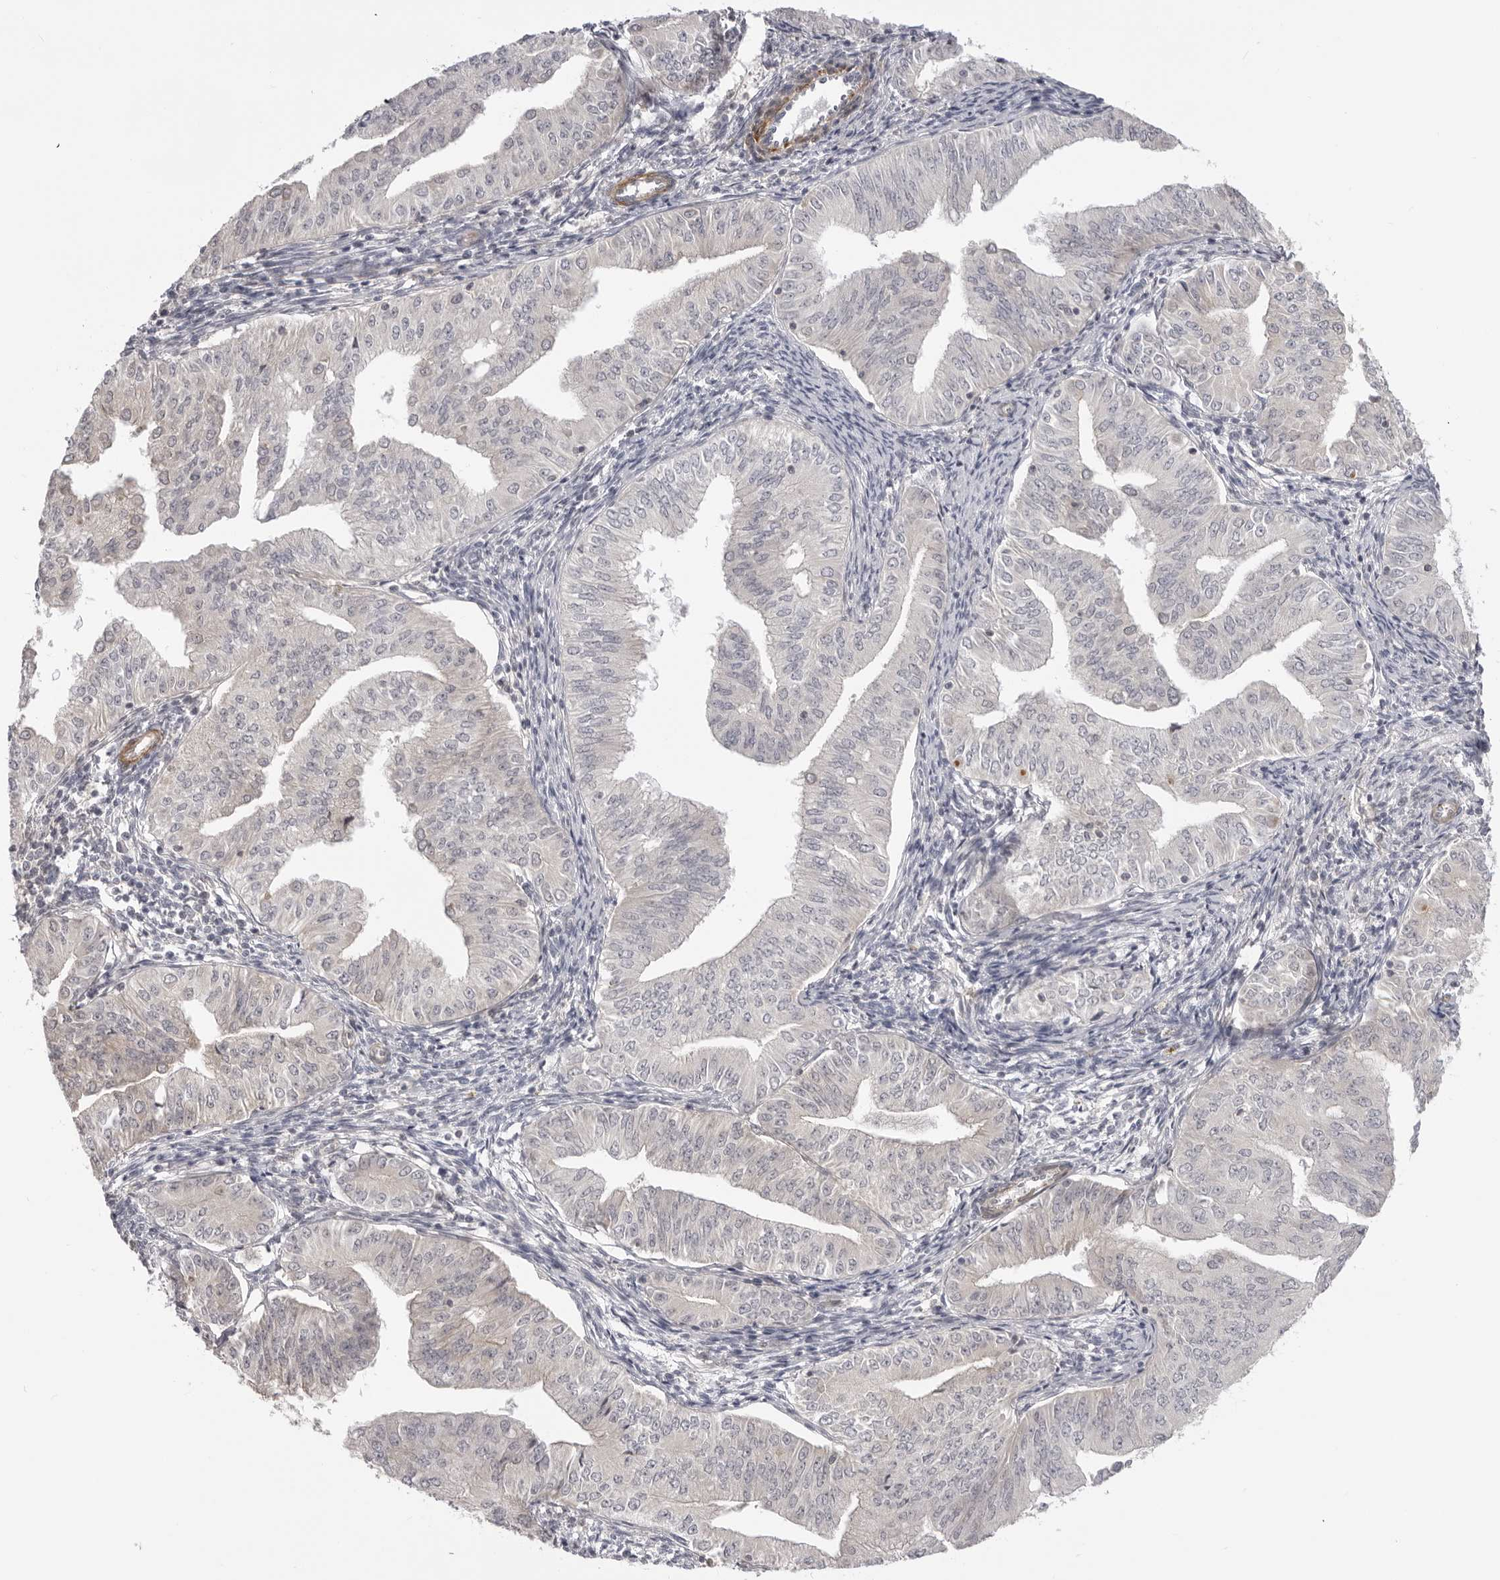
{"staining": {"intensity": "negative", "quantity": "none", "location": "none"}, "tissue": "endometrial cancer", "cell_type": "Tumor cells", "image_type": "cancer", "snomed": [{"axis": "morphology", "description": "Normal tissue, NOS"}, {"axis": "morphology", "description": "Adenocarcinoma, NOS"}, {"axis": "topography", "description": "Endometrium"}], "caption": "High power microscopy image of an immunohistochemistry histopathology image of endometrial adenocarcinoma, revealing no significant expression in tumor cells. The staining is performed using DAB brown chromogen with nuclei counter-stained in using hematoxylin.", "gene": "SRGAP2", "patient": {"sex": "female", "age": 53}}